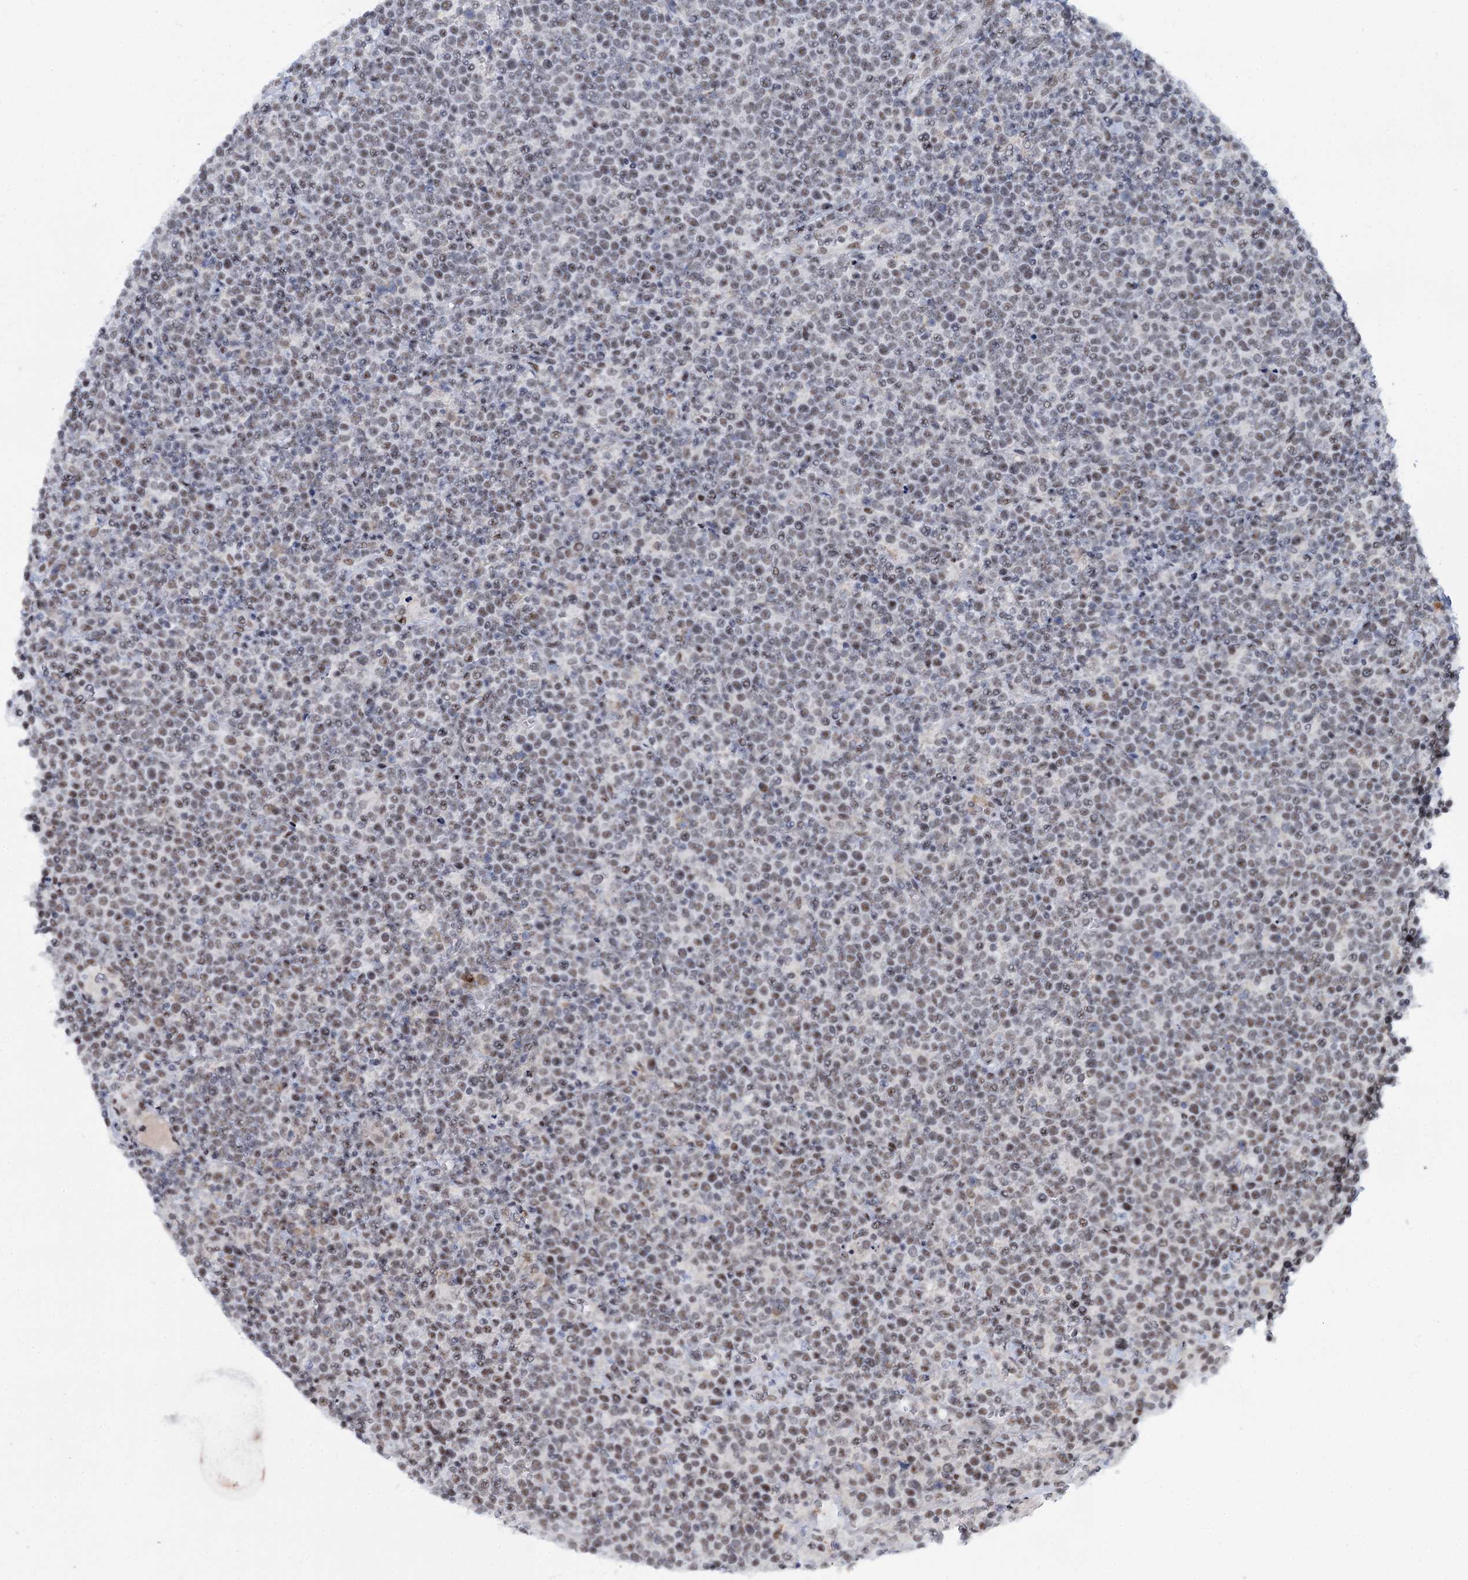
{"staining": {"intensity": "weak", "quantity": ">75%", "location": "nuclear"}, "tissue": "lymphoma", "cell_type": "Tumor cells", "image_type": "cancer", "snomed": [{"axis": "morphology", "description": "Malignant lymphoma, non-Hodgkin's type, High grade"}, {"axis": "topography", "description": "Lymph node"}], "caption": "Human high-grade malignant lymphoma, non-Hodgkin's type stained for a protein (brown) exhibits weak nuclear positive expression in approximately >75% of tumor cells.", "gene": "SREK1", "patient": {"sex": "male", "age": 61}}